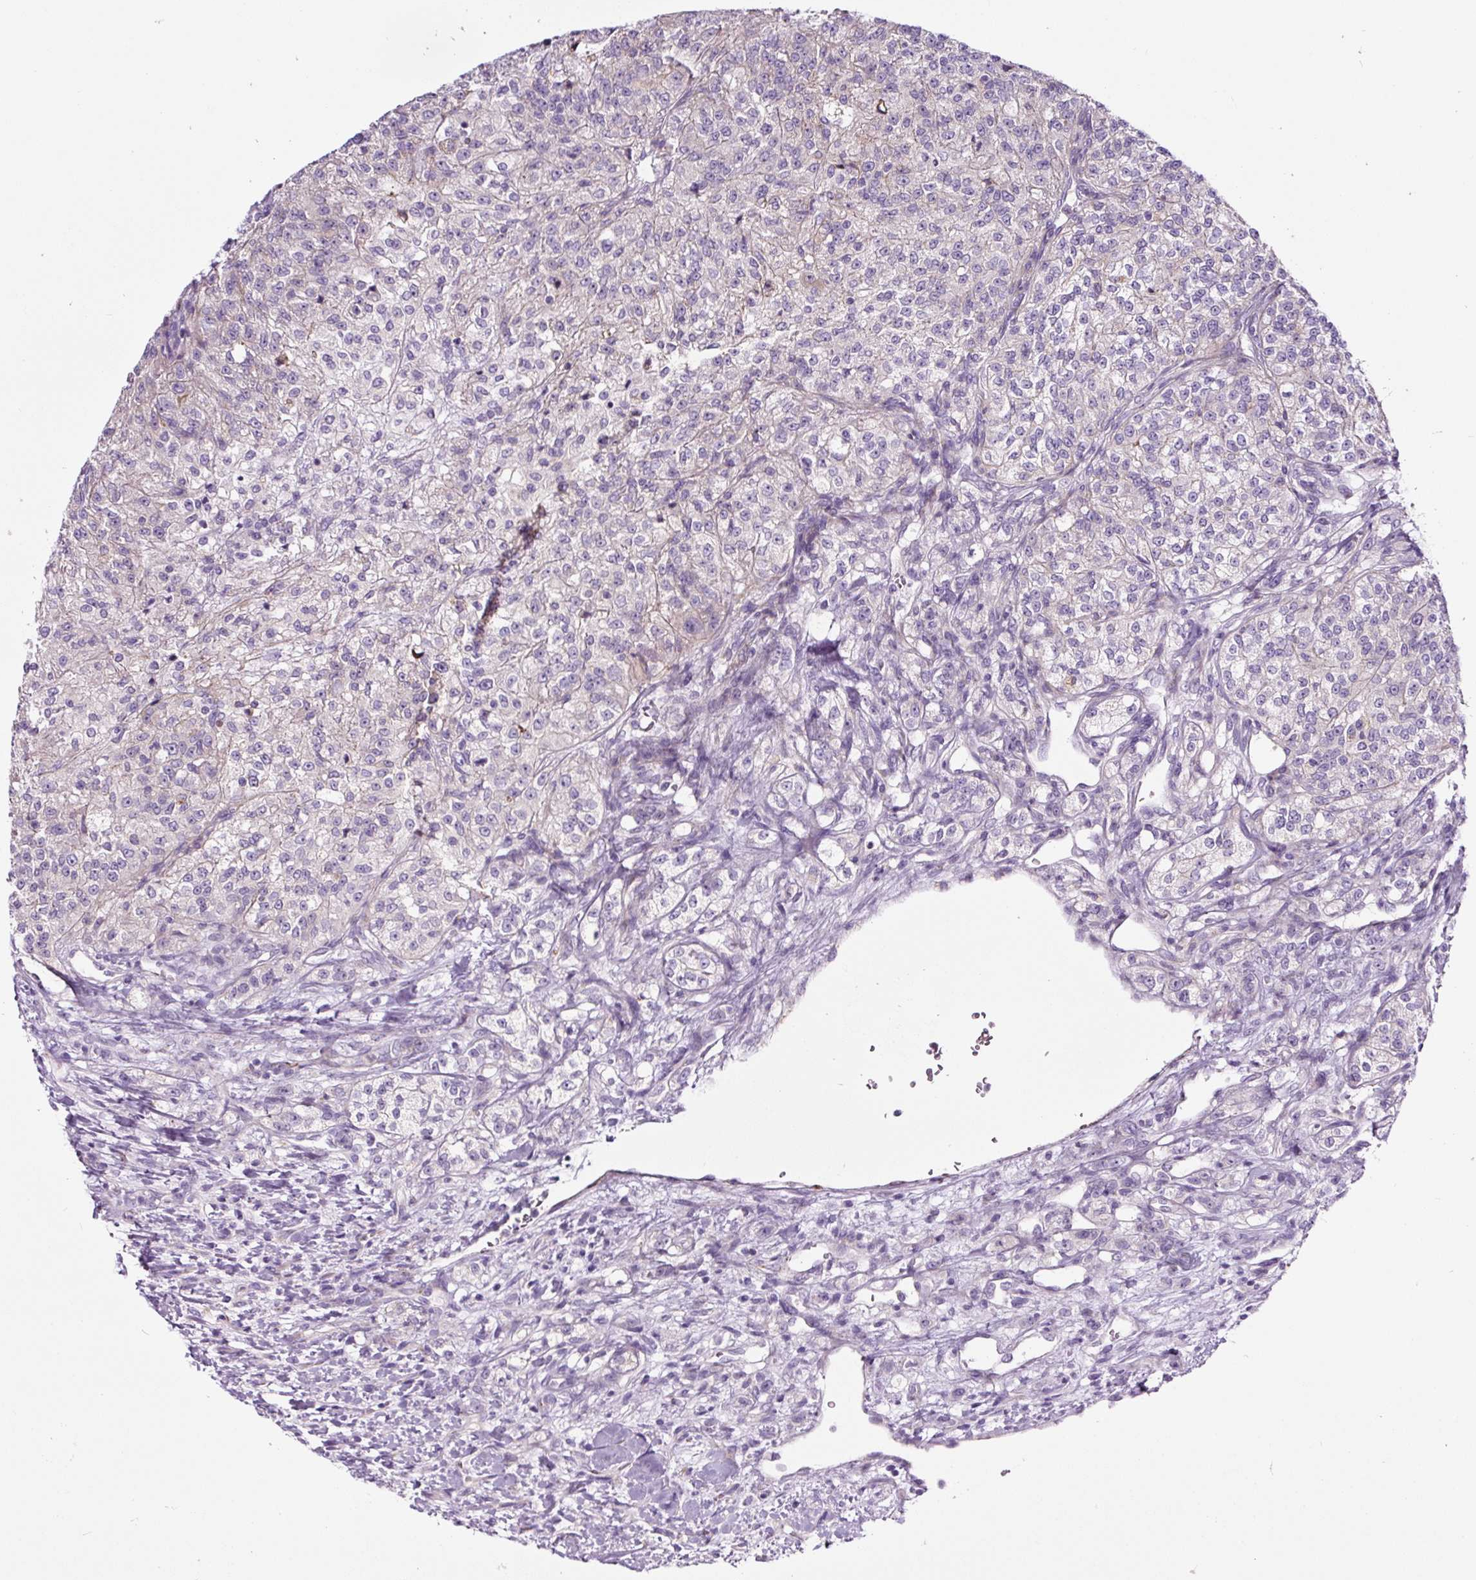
{"staining": {"intensity": "negative", "quantity": "none", "location": "none"}, "tissue": "renal cancer", "cell_type": "Tumor cells", "image_type": "cancer", "snomed": [{"axis": "morphology", "description": "Adenocarcinoma, NOS"}, {"axis": "topography", "description": "Kidney"}], "caption": "Tumor cells are negative for protein expression in human renal cancer (adenocarcinoma).", "gene": "HPS4", "patient": {"sex": "female", "age": 63}}